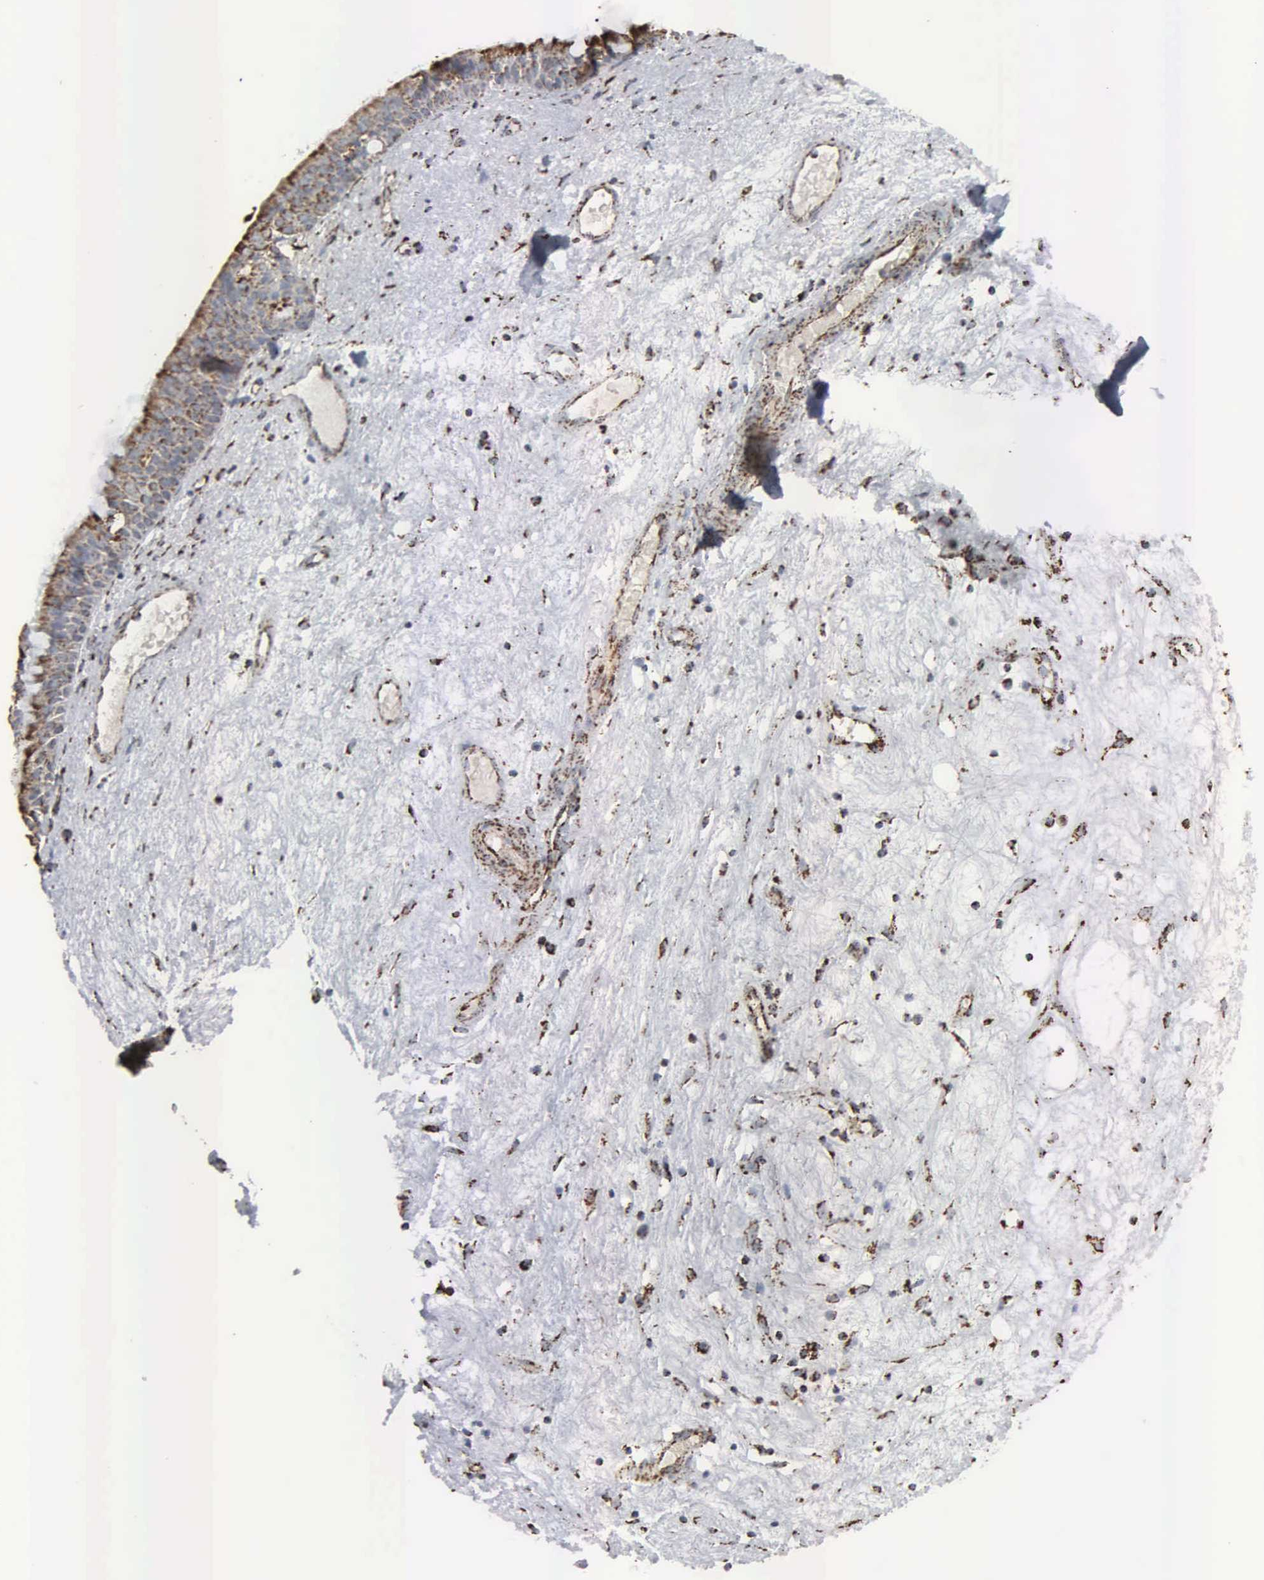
{"staining": {"intensity": "strong", "quantity": ">75%", "location": "cytoplasmic/membranous"}, "tissue": "nasopharynx", "cell_type": "Respiratory epithelial cells", "image_type": "normal", "snomed": [{"axis": "morphology", "description": "Normal tissue, NOS"}, {"axis": "topography", "description": "Nasopharynx"}], "caption": "This micrograph displays immunohistochemistry (IHC) staining of unremarkable human nasopharynx, with high strong cytoplasmic/membranous expression in about >75% of respiratory epithelial cells.", "gene": "HSPA9", "patient": {"sex": "female", "age": 78}}